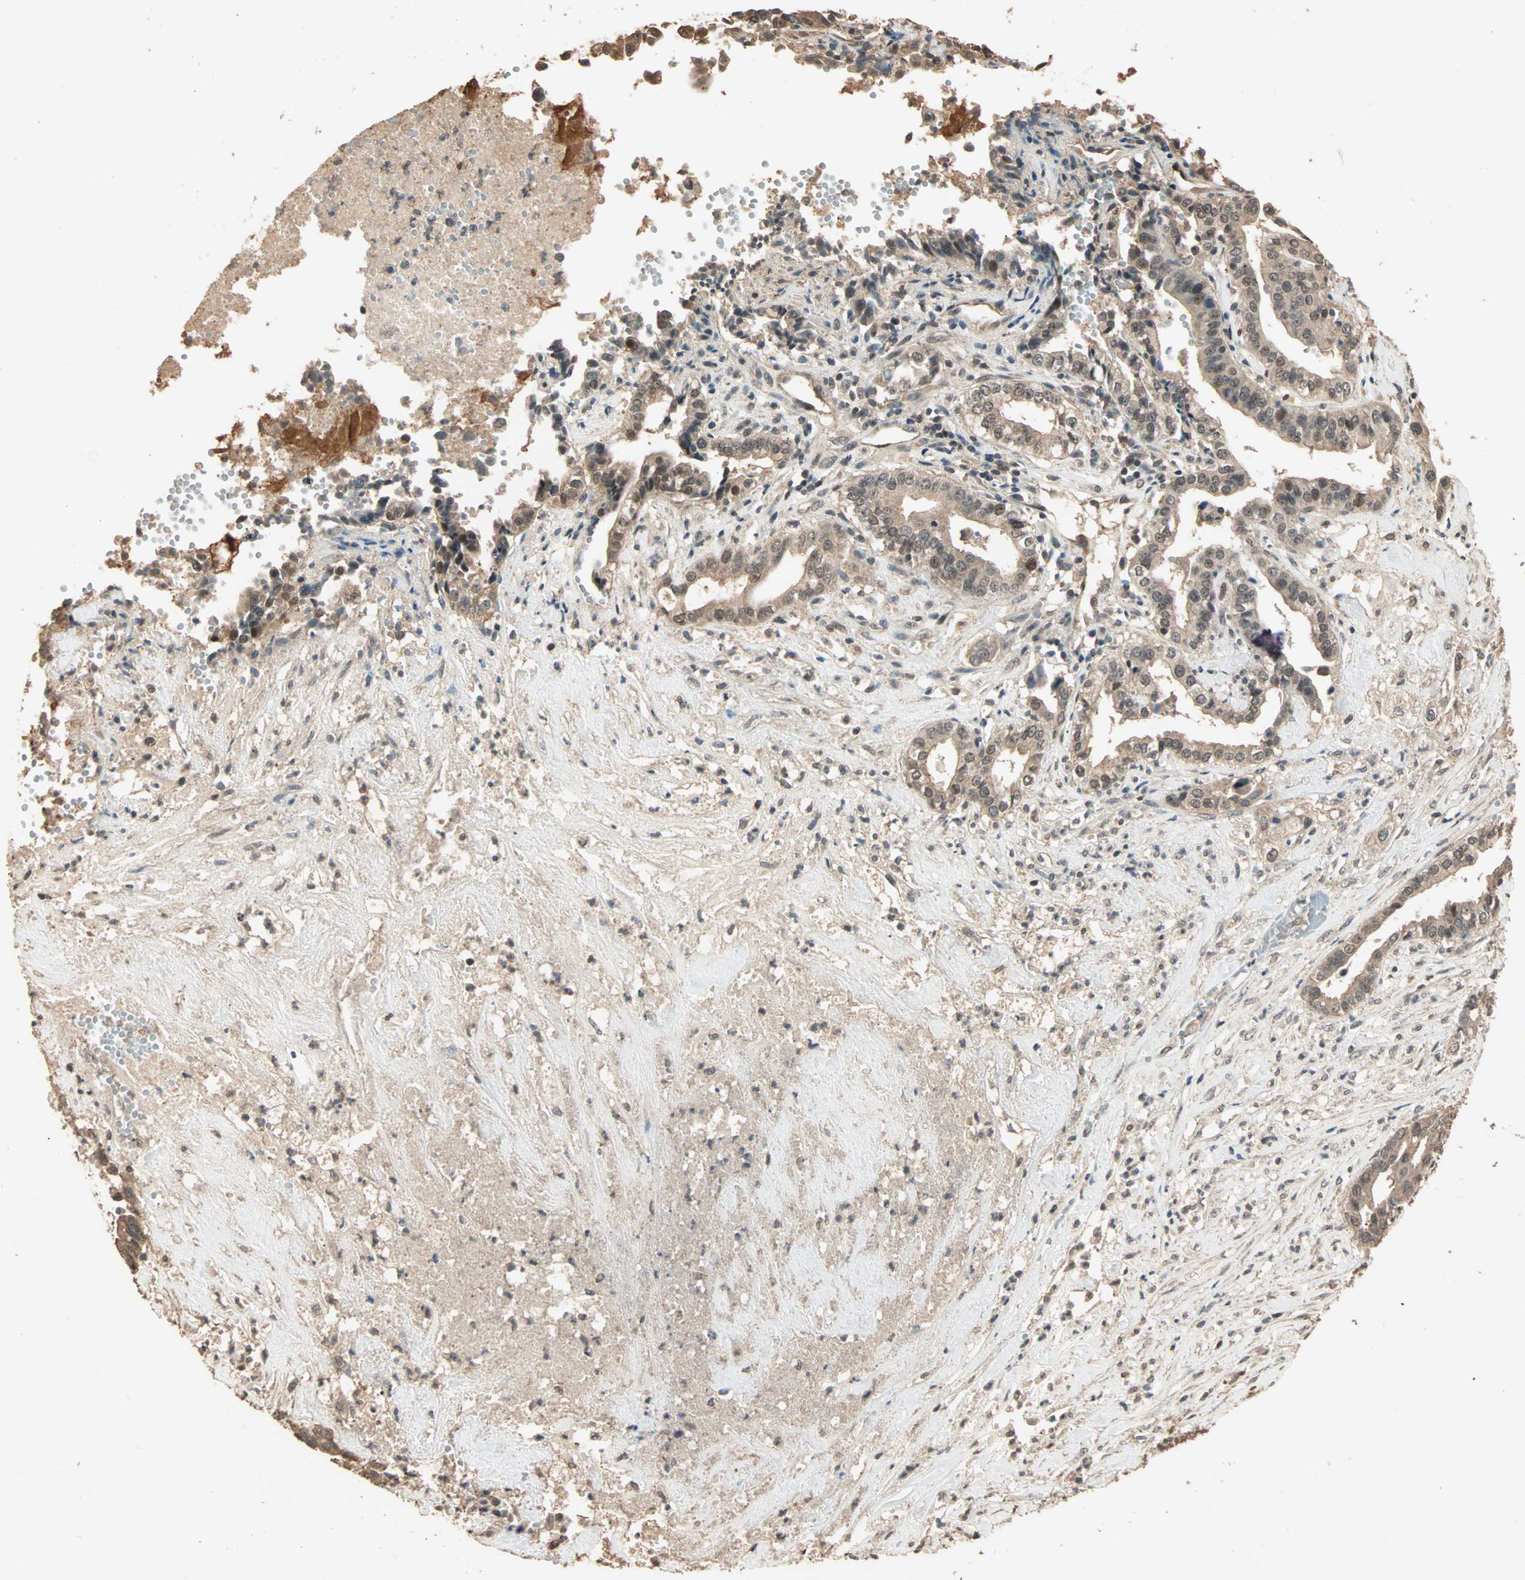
{"staining": {"intensity": "moderate", "quantity": ">75%", "location": "cytoplasmic/membranous,nuclear"}, "tissue": "liver cancer", "cell_type": "Tumor cells", "image_type": "cancer", "snomed": [{"axis": "morphology", "description": "Cholangiocarcinoma"}, {"axis": "topography", "description": "Liver"}], "caption": "High-power microscopy captured an immunohistochemistry histopathology image of liver cancer, revealing moderate cytoplasmic/membranous and nuclear positivity in about >75% of tumor cells.", "gene": "ZBTB33", "patient": {"sex": "female", "age": 61}}